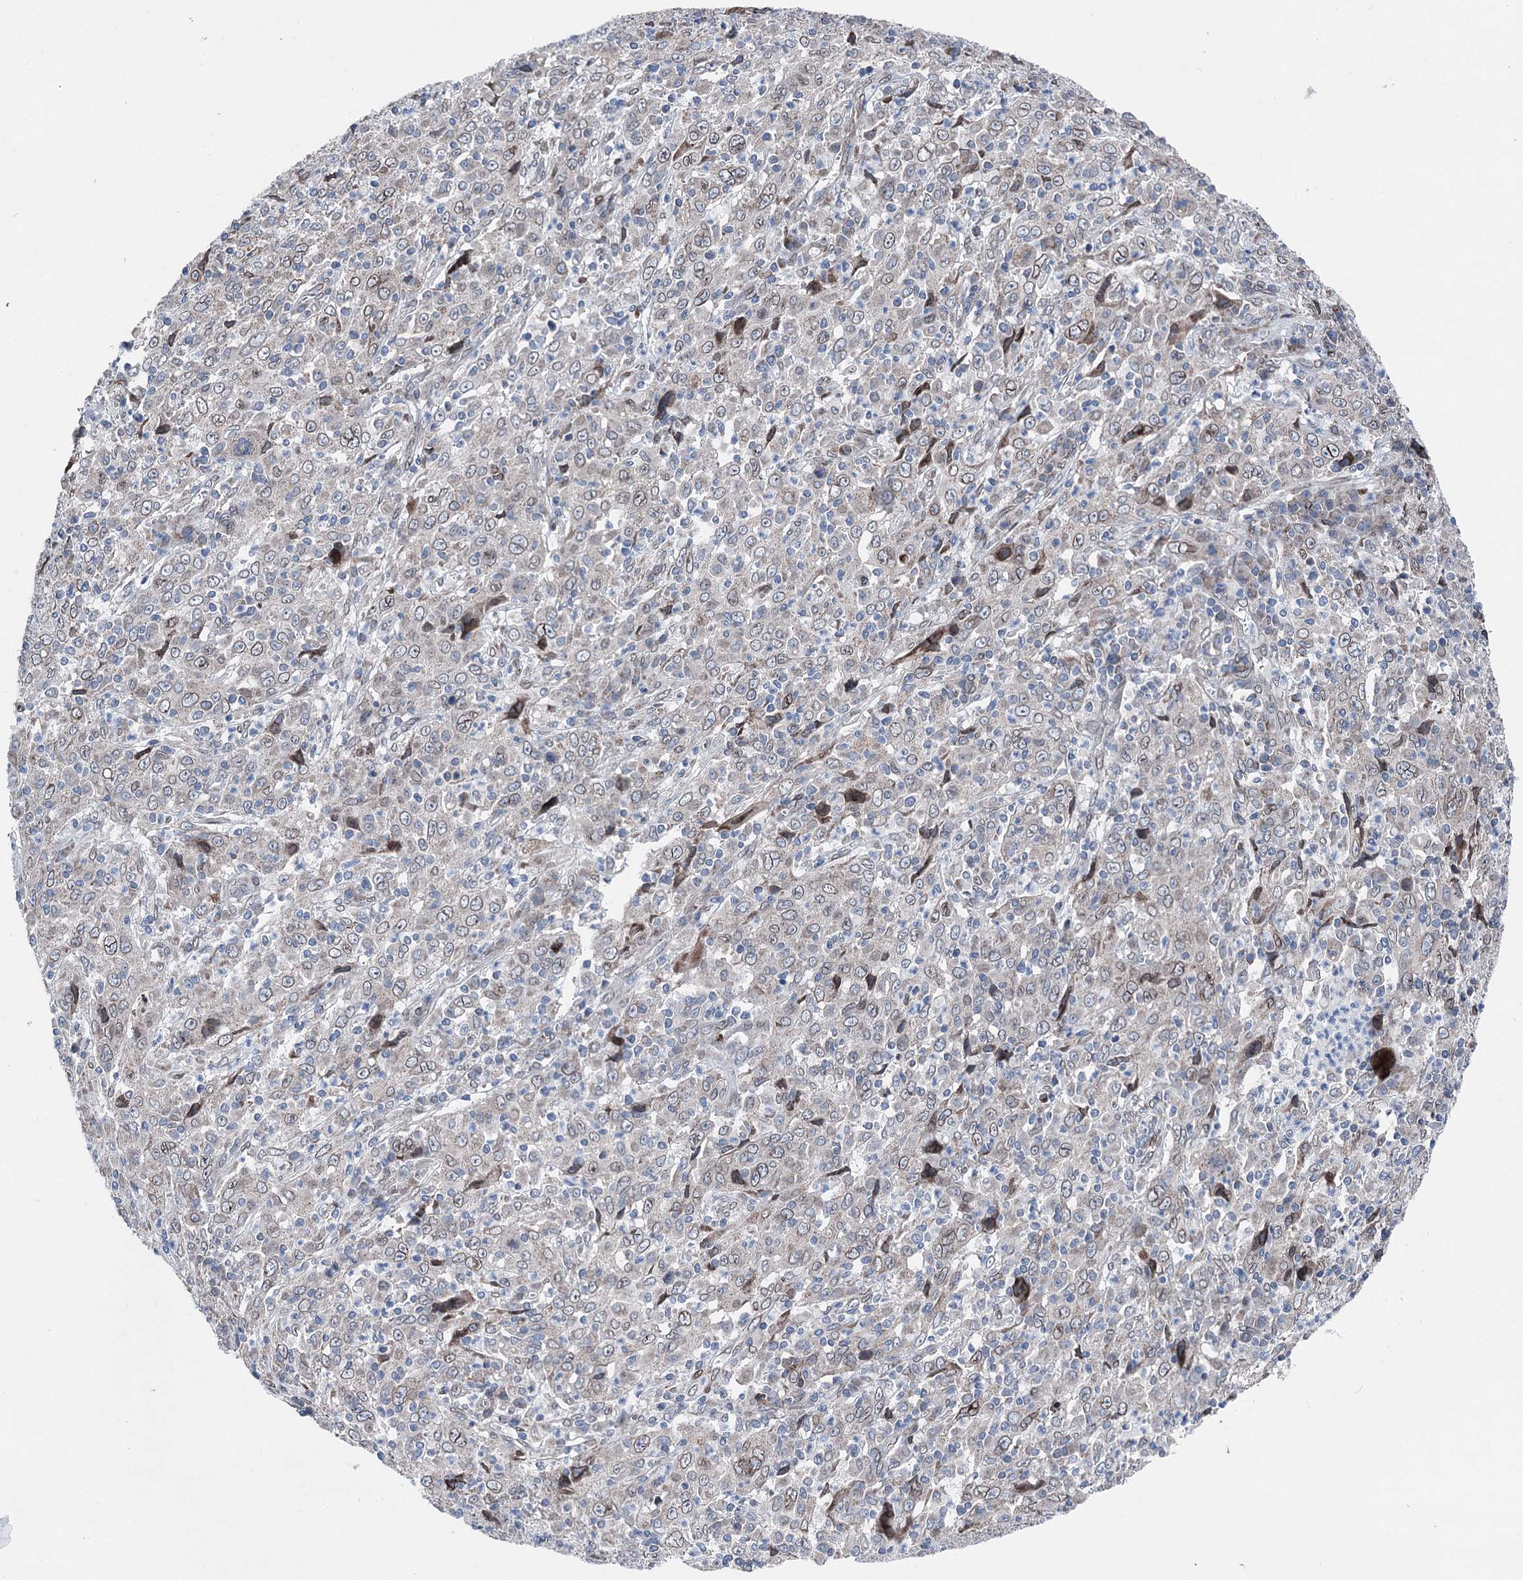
{"staining": {"intensity": "weak", "quantity": "25%-75%", "location": "cytoplasmic/membranous,nuclear"}, "tissue": "cervical cancer", "cell_type": "Tumor cells", "image_type": "cancer", "snomed": [{"axis": "morphology", "description": "Squamous cell carcinoma, NOS"}, {"axis": "topography", "description": "Cervix"}], "caption": "Immunohistochemical staining of human cervical cancer (squamous cell carcinoma) reveals low levels of weak cytoplasmic/membranous and nuclear staining in about 25%-75% of tumor cells. (DAB (3,3'-diaminobenzidine) = brown stain, brightfield microscopy at high magnification).", "gene": "MRPL14", "patient": {"sex": "female", "age": 46}}